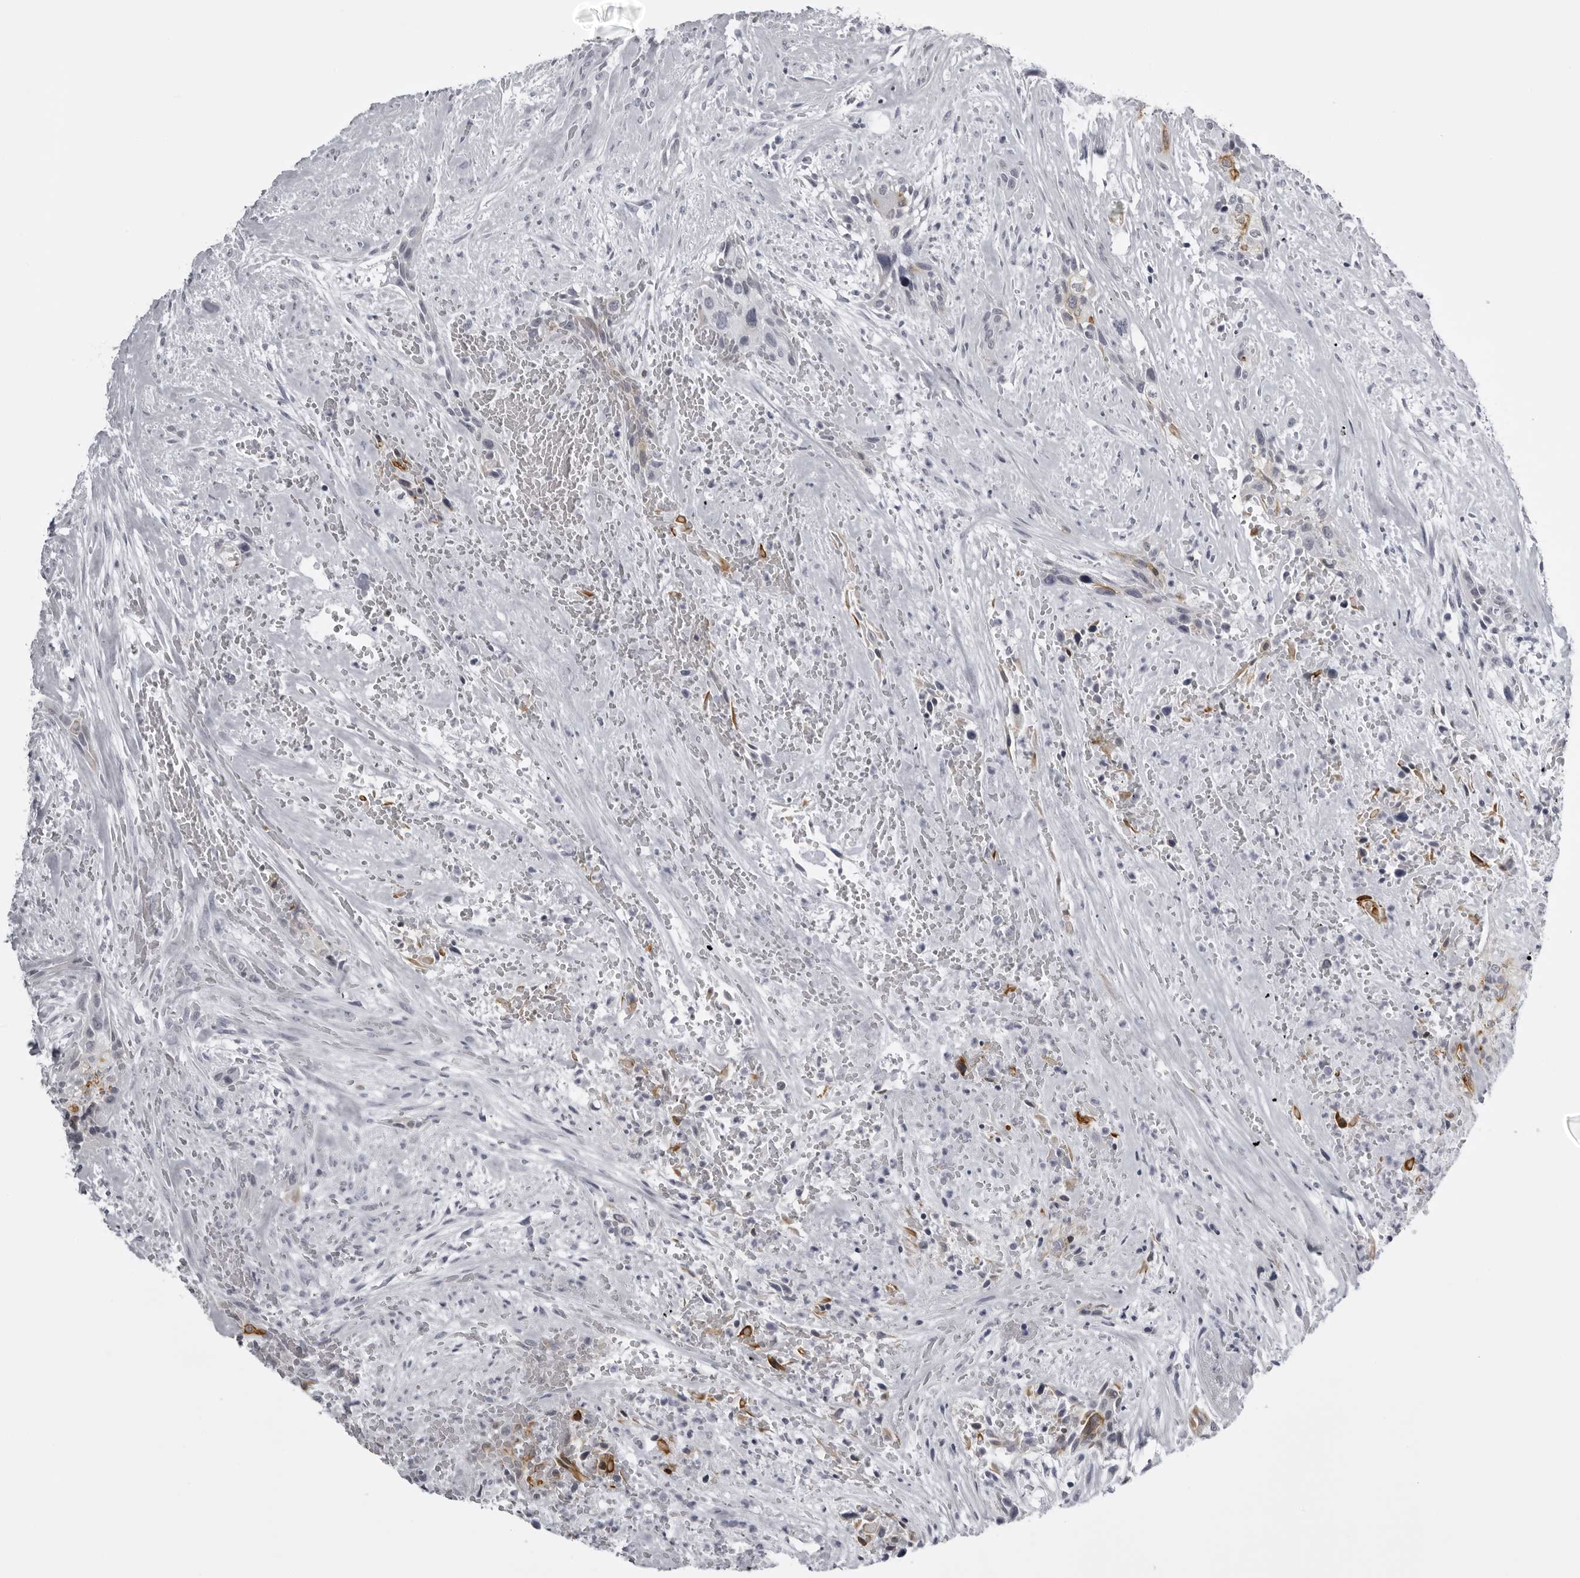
{"staining": {"intensity": "negative", "quantity": "none", "location": "none"}, "tissue": "urothelial cancer", "cell_type": "Tumor cells", "image_type": "cancer", "snomed": [{"axis": "morphology", "description": "Urothelial carcinoma, High grade"}, {"axis": "topography", "description": "Urinary bladder"}], "caption": "This is a micrograph of immunohistochemistry (IHC) staining of urothelial carcinoma (high-grade), which shows no staining in tumor cells.", "gene": "UROD", "patient": {"sex": "male", "age": 35}}